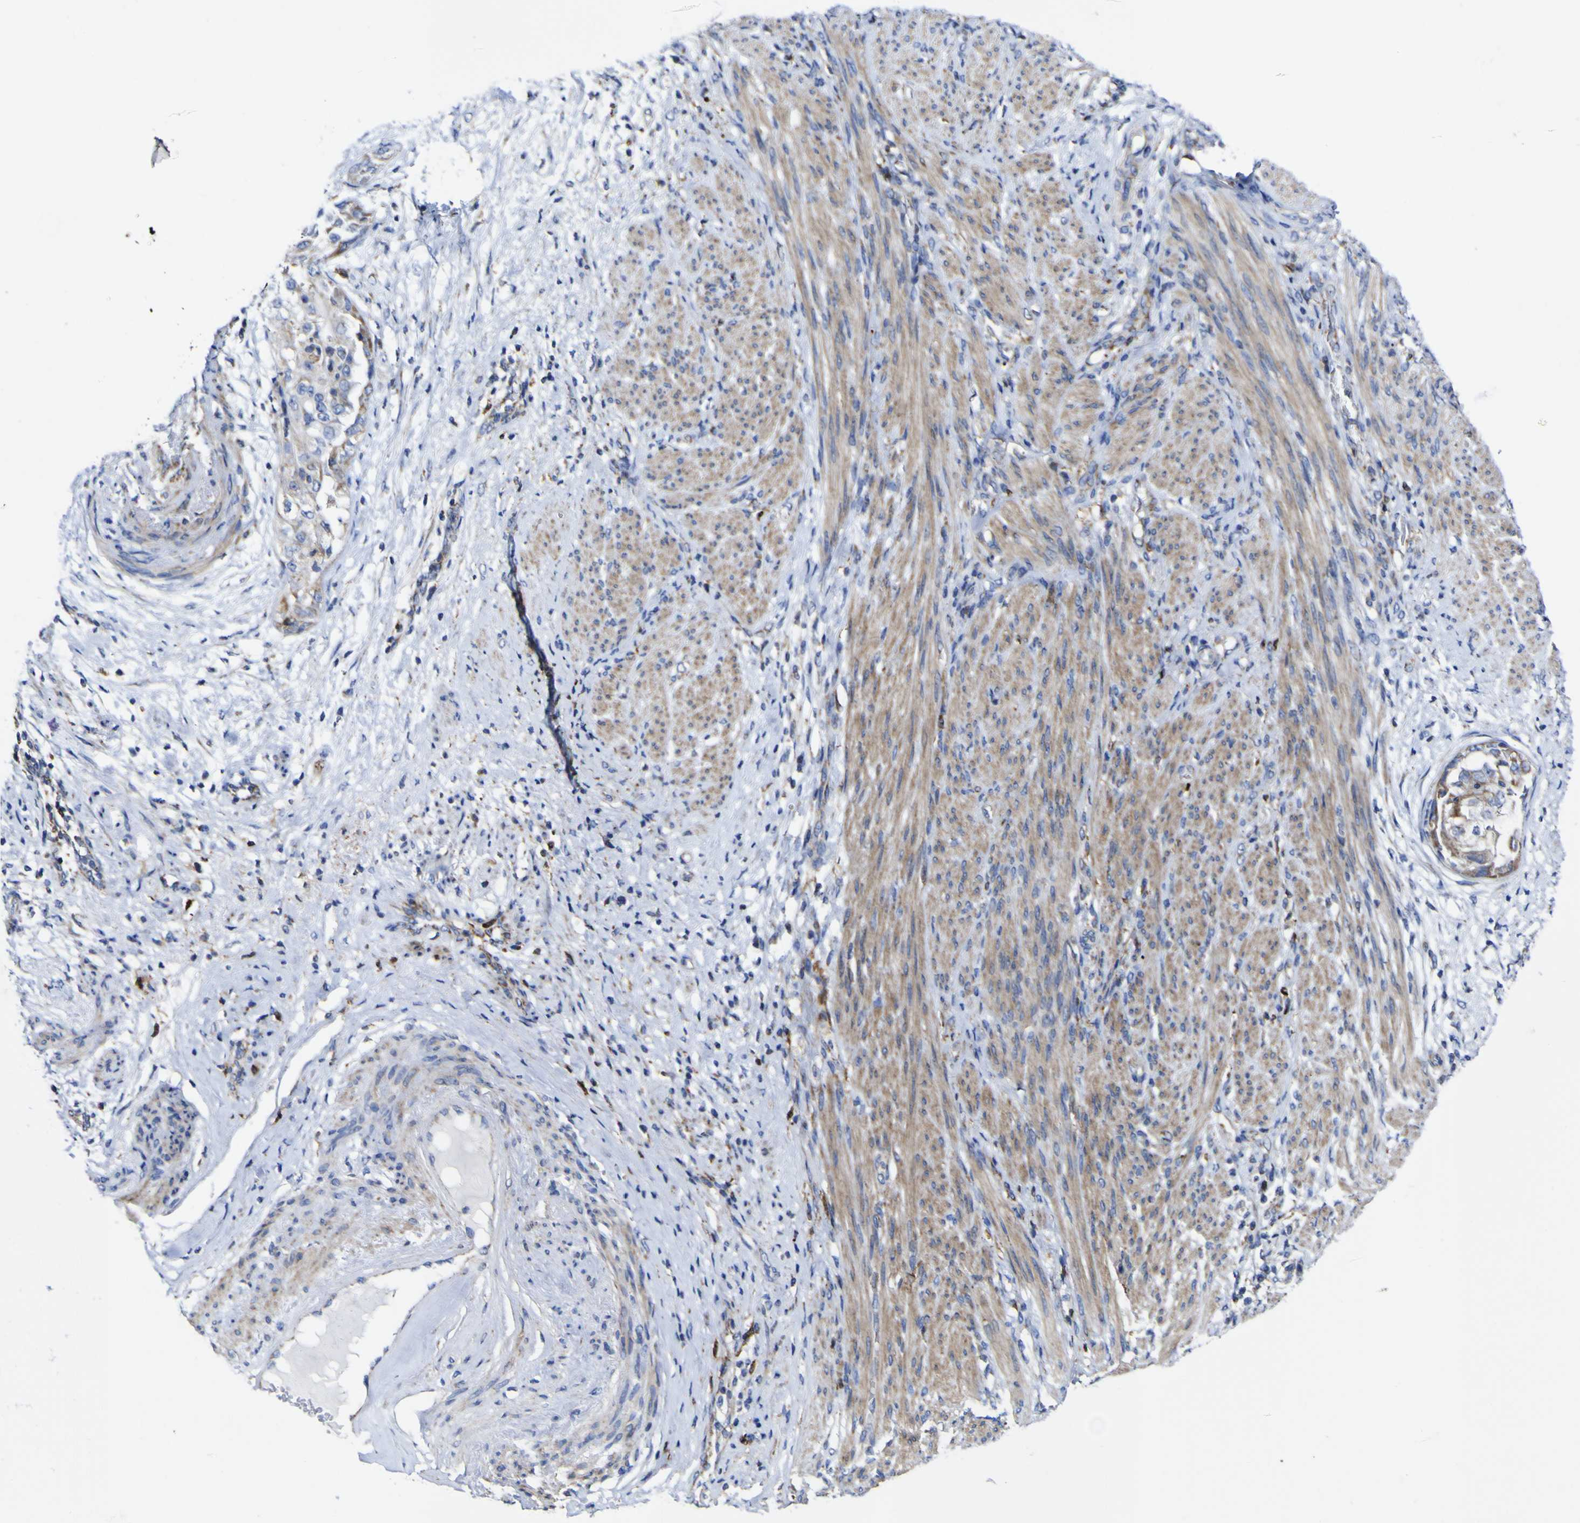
{"staining": {"intensity": "moderate", "quantity": ">75%", "location": "cytoplasmic/membranous"}, "tissue": "endometrial cancer", "cell_type": "Tumor cells", "image_type": "cancer", "snomed": [{"axis": "morphology", "description": "Adenocarcinoma, NOS"}, {"axis": "topography", "description": "Endometrium"}], "caption": "Immunohistochemistry photomicrograph of human endometrial adenocarcinoma stained for a protein (brown), which shows medium levels of moderate cytoplasmic/membranous staining in approximately >75% of tumor cells.", "gene": "CCDC90B", "patient": {"sex": "female", "age": 85}}